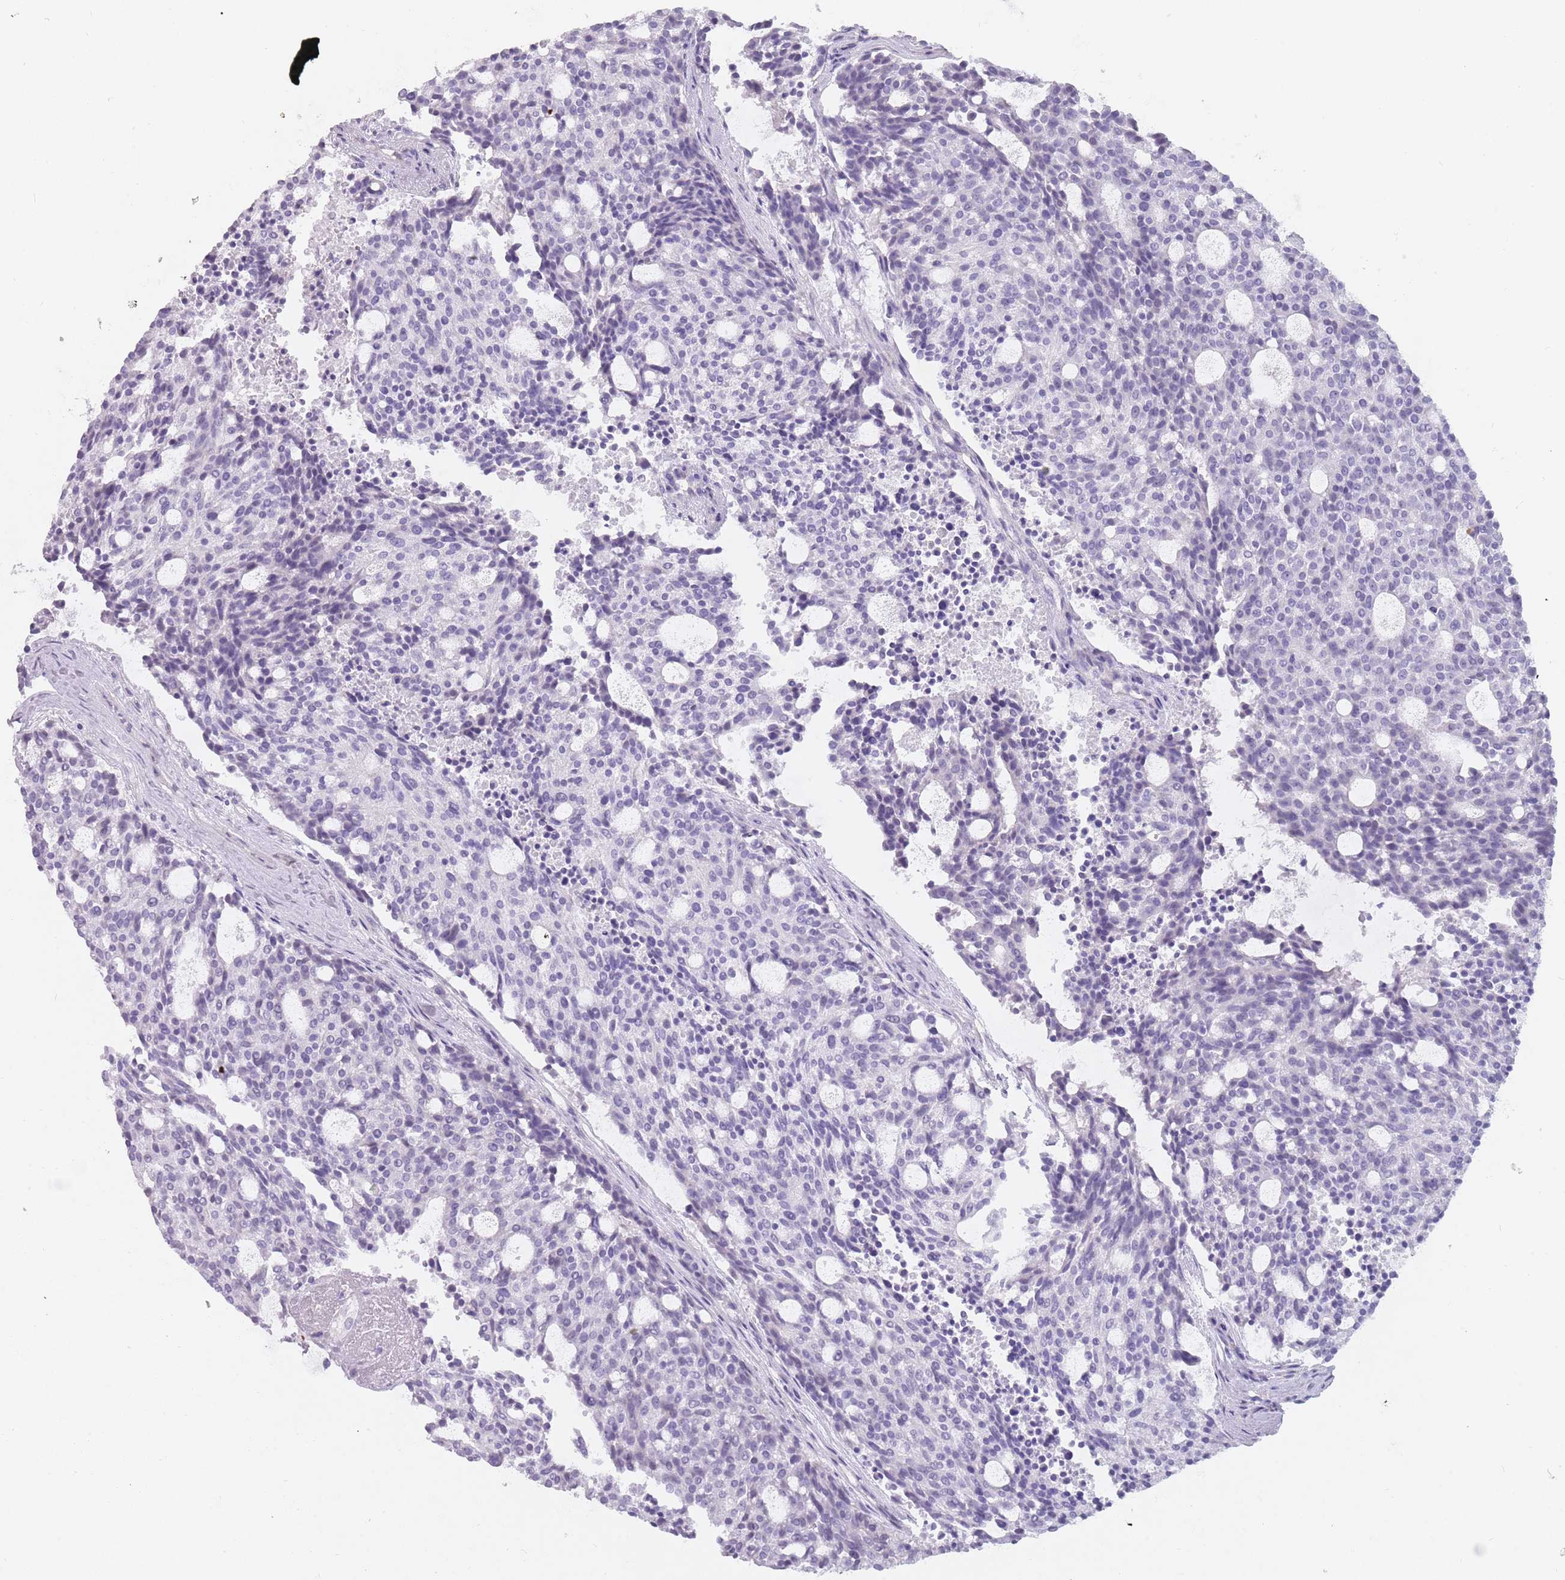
{"staining": {"intensity": "negative", "quantity": "none", "location": "none"}, "tissue": "carcinoid", "cell_type": "Tumor cells", "image_type": "cancer", "snomed": [{"axis": "morphology", "description": "Carcinoid, malignant, NOS"}, {"axis": "topography", "description": "Pancreas"}], "caption": "Immunohistochemistry micrograph of human malignant carcinoid stained for a protein (brown), which exhibits no expression in tumor cells.", "gene": "DDX4", "patient": {"sex": "female", "age": 54}}